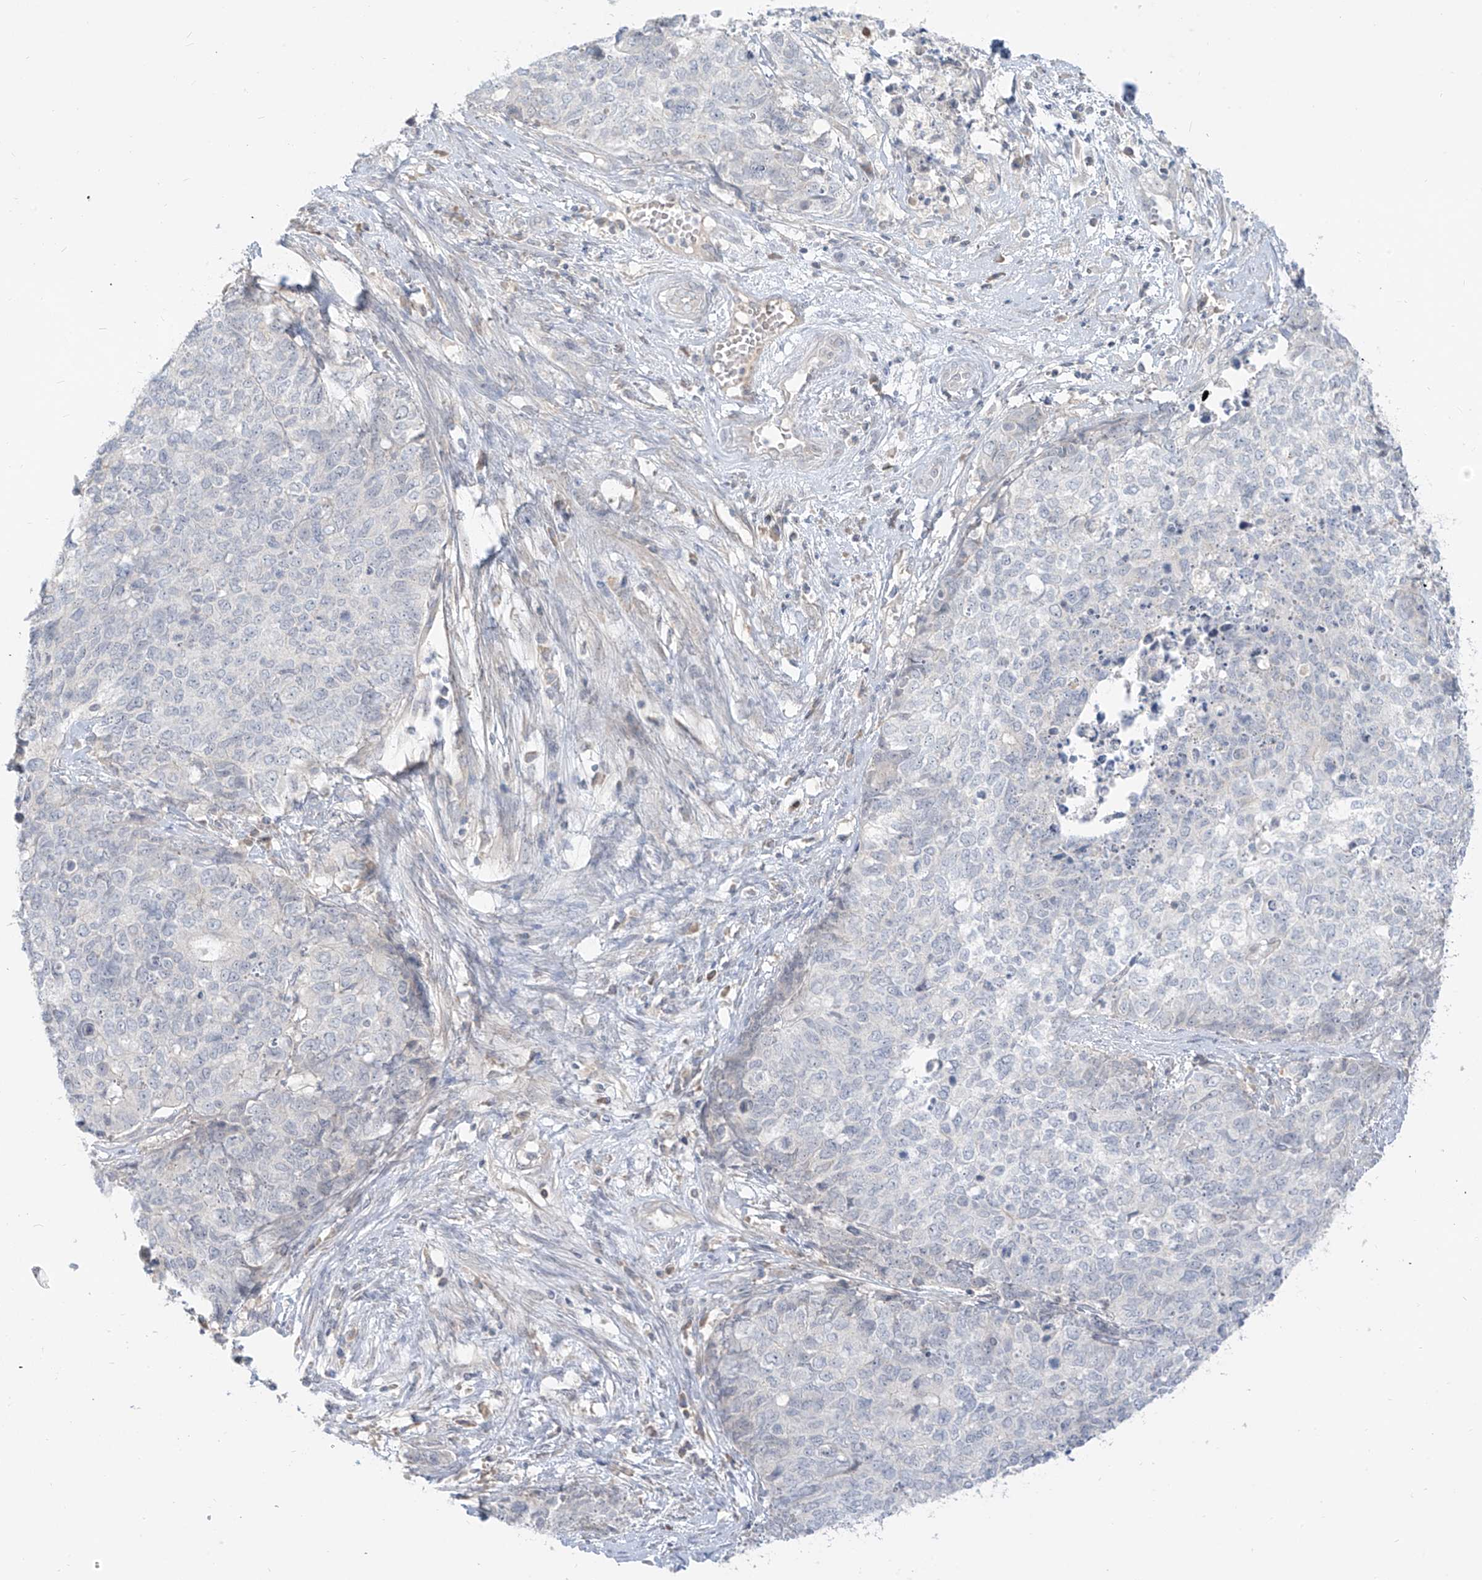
{"staining": {"intensity": "negative", "quantity": "none", "location": "none"}, "tissue": "cervical cancer", "cell_type": "Tumor cells", "image_type": "cancer", "snomed": [{"axis": "morphology", "description": "Squamous cell carcinoma, NOS"}, {"axis": "topography", "description": "Cervix"}], "caption": "Squamous cell carcinoma (cervical) was stained to show a protein in brown. There is no significant staining in tumor cells.", "gene": "C2orf42", "patient": {"sex": "female", "age": 63}}